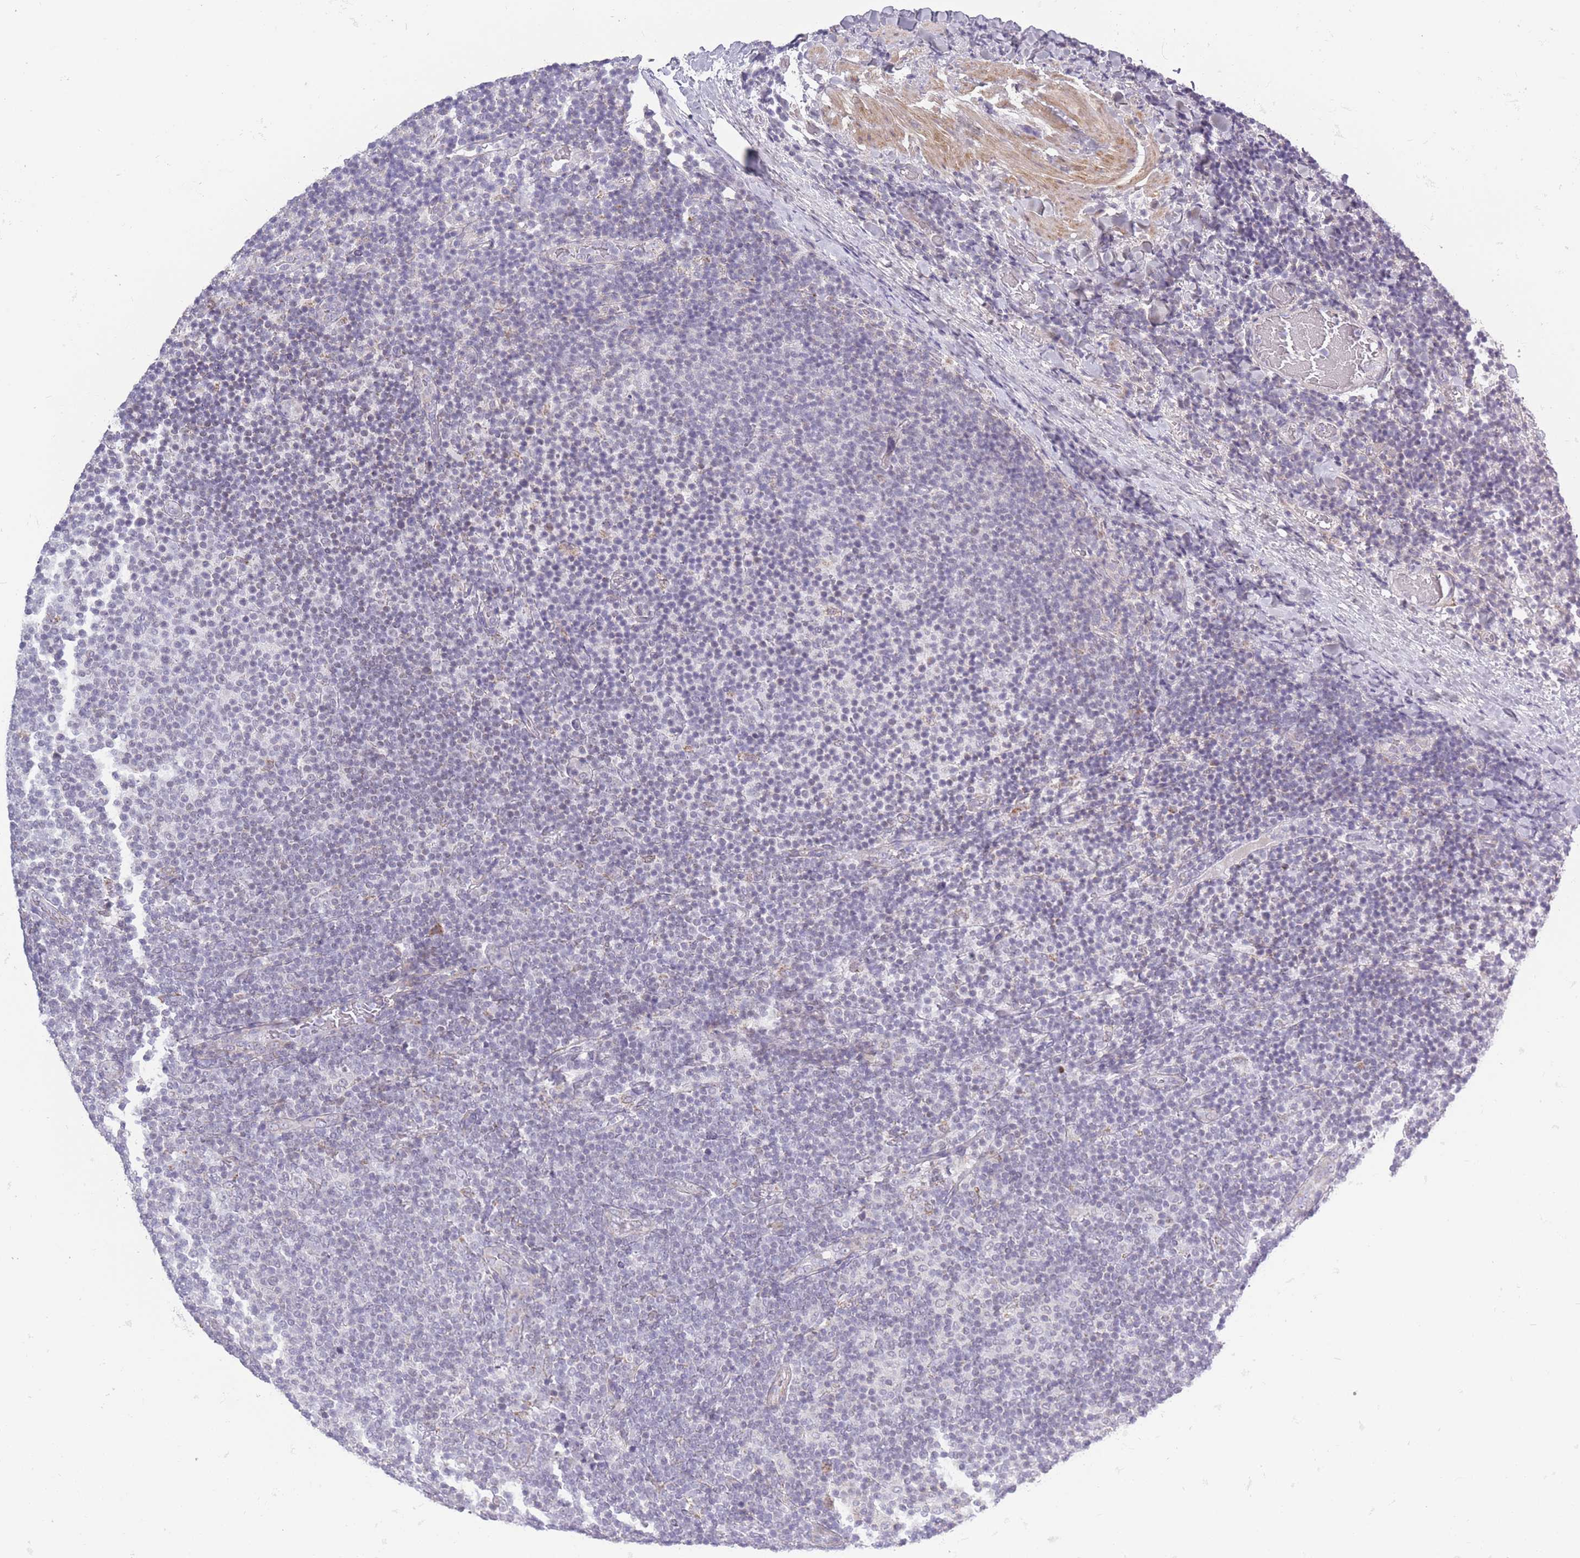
{"staining": {"intensity": "negative", "quantity": "none", "location": "none"}, "tissue": "lymphoma", "cell_type": "Tumor cells", "image_type": "cancer", "snomed": [{"axis": "morphology", "description": "Malignant lymphoma, non-Hodgkin's type, Low grade"}, {"axis": "topography", "description": "Lymph node"}], "caption": "High power microscopy histopathology image of an immunohistochemistry (IHC) histopathology image of low-grade malignant lymphoma, non-Hodgkin's type, revealing no significant positivity in tumor cells.", "gene": "ZBTB24", "patient": {"sex": "male", "age": 66}}